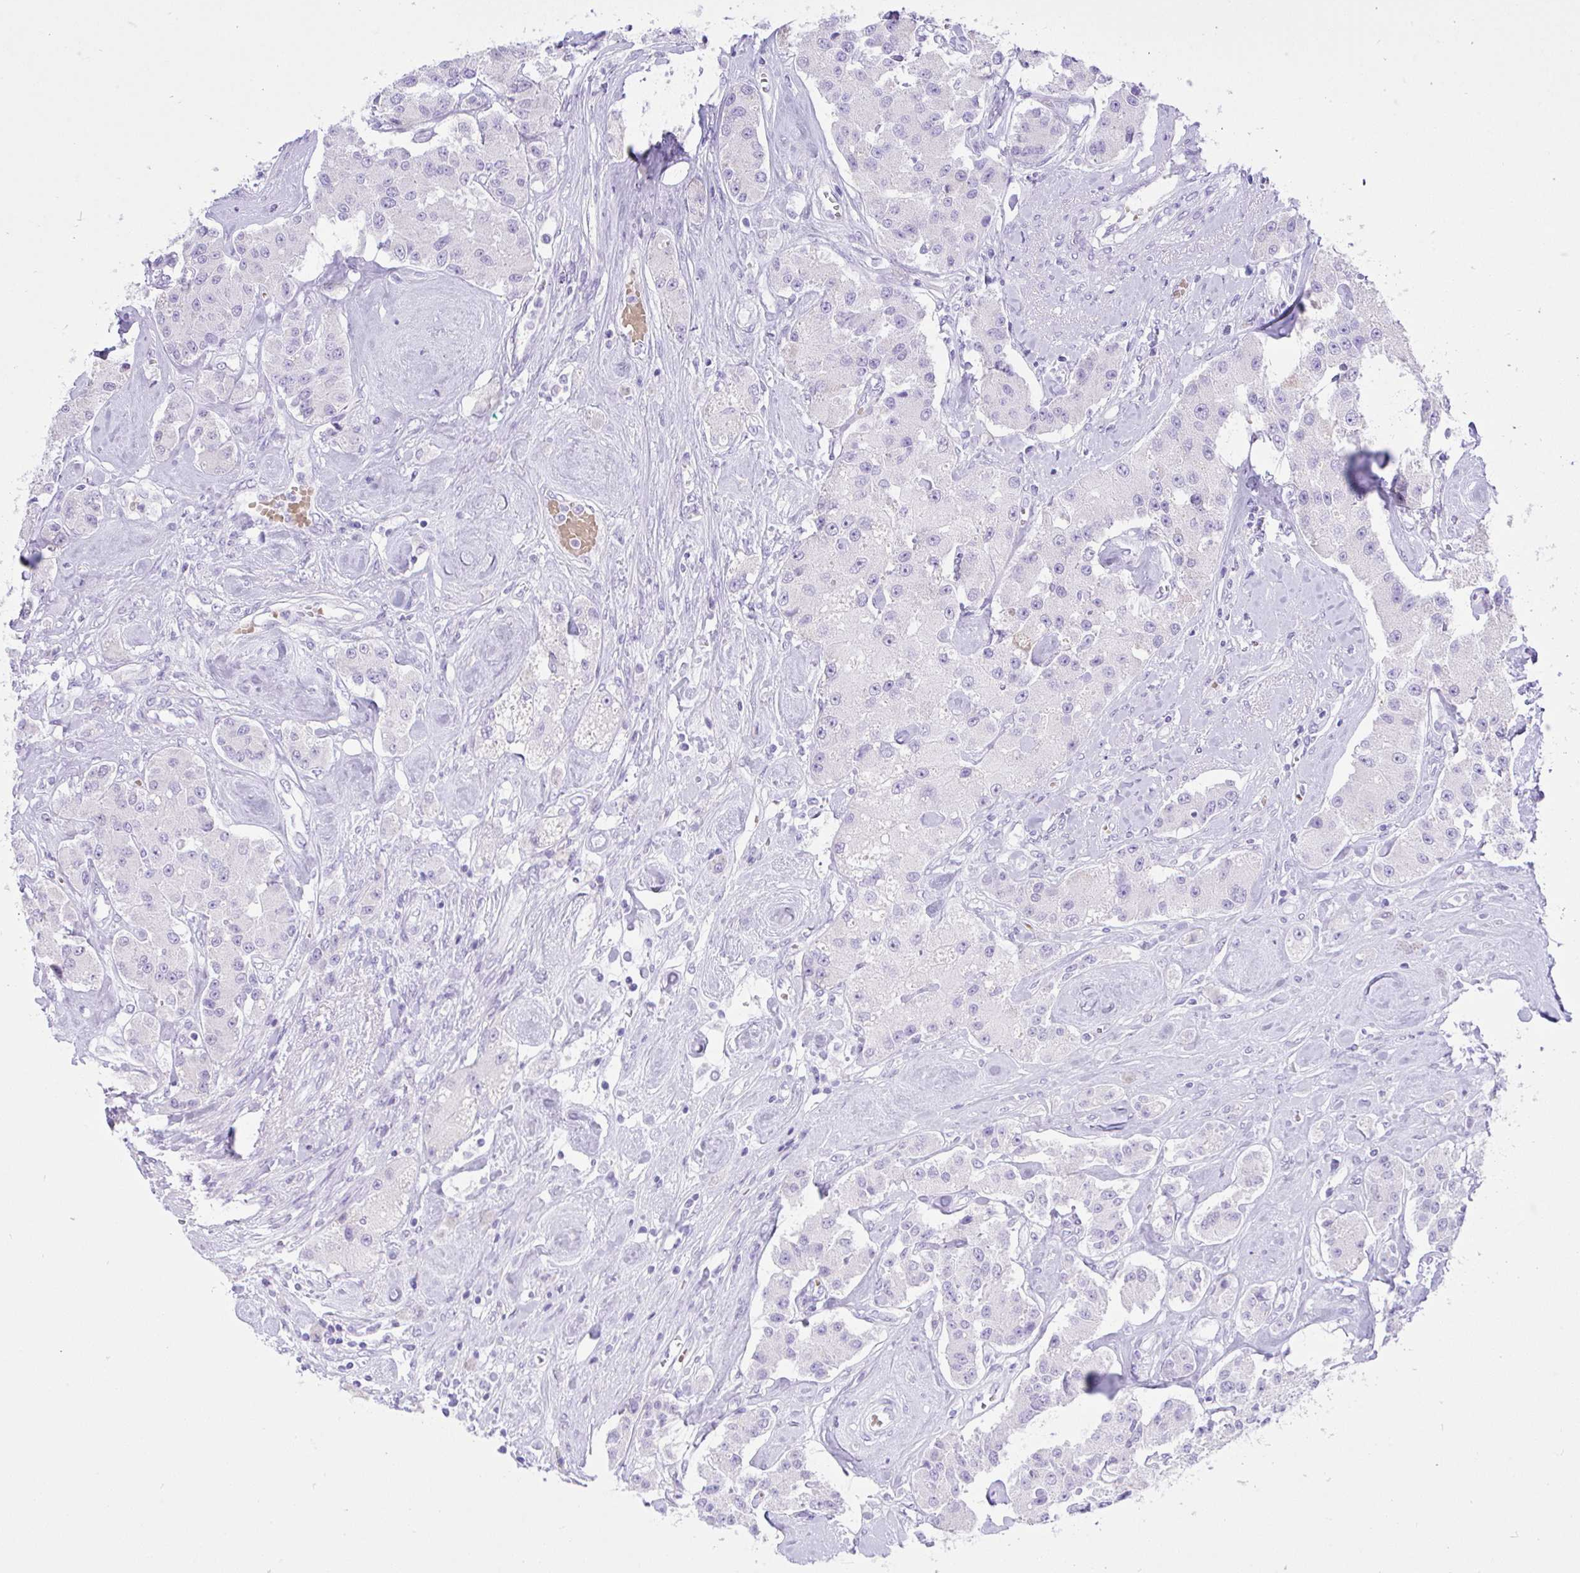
{"staining": {"intensity": "negative", "quantity": "none", "location": "none"}, "tissue": "carcinoid", "cell_type": "Tumor cells", "image_type": "cancer", "snomed": [{"axis": "morphology", "description": "Carcinoid, malignant, NOS"}, {"axis": "topography", "description": "Pancreas"}], "caption": "The micrograph displays no significant positivity in tumor cells of carcinoid (malignant).", "gene": "SEL1L2", "patient": {"sex": "male", "age": 41}}